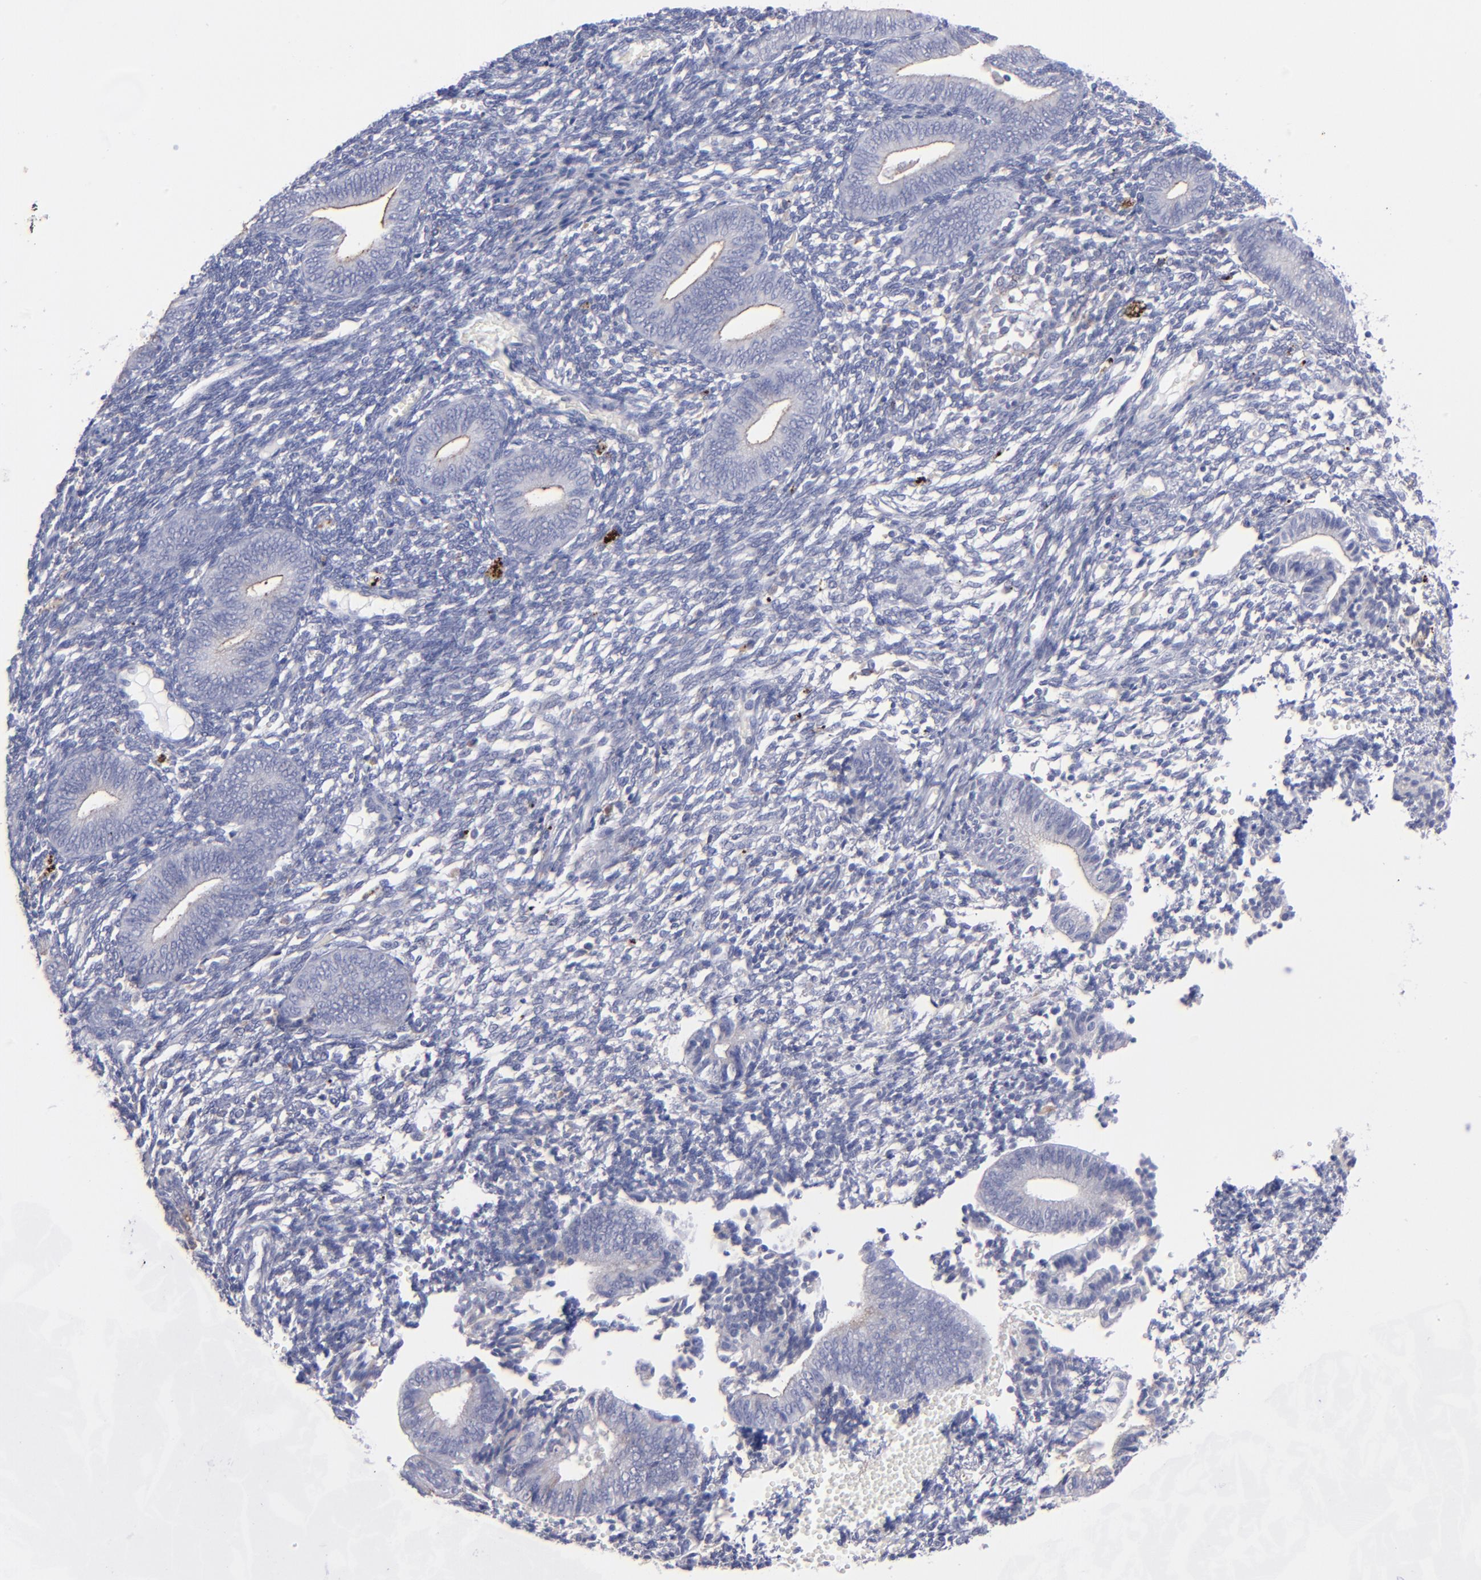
{"staining": {"intensity": "negative", "quantity": "none", "location": "none"}, "tissue": "endometrium", "cell_type": "Cells in endometrial stroma", "image_type": "normal", "snomed": [{"axis": "morphology", "description": "Normal tissue, NOS"}, {"axis": "topography", "description": "Uterus"}, {"axis": "topography", "description": "Endometrium"}], "caption": "Cells in endometrial stroma show no significant staining in unremarkable endometrium. (DAB (3,3'-diaminobenzidine) immunohistochemistry with hematoxylin counter stain).", "gene": "MFGE8", "patient": {"sex": "female", "age": 33}}